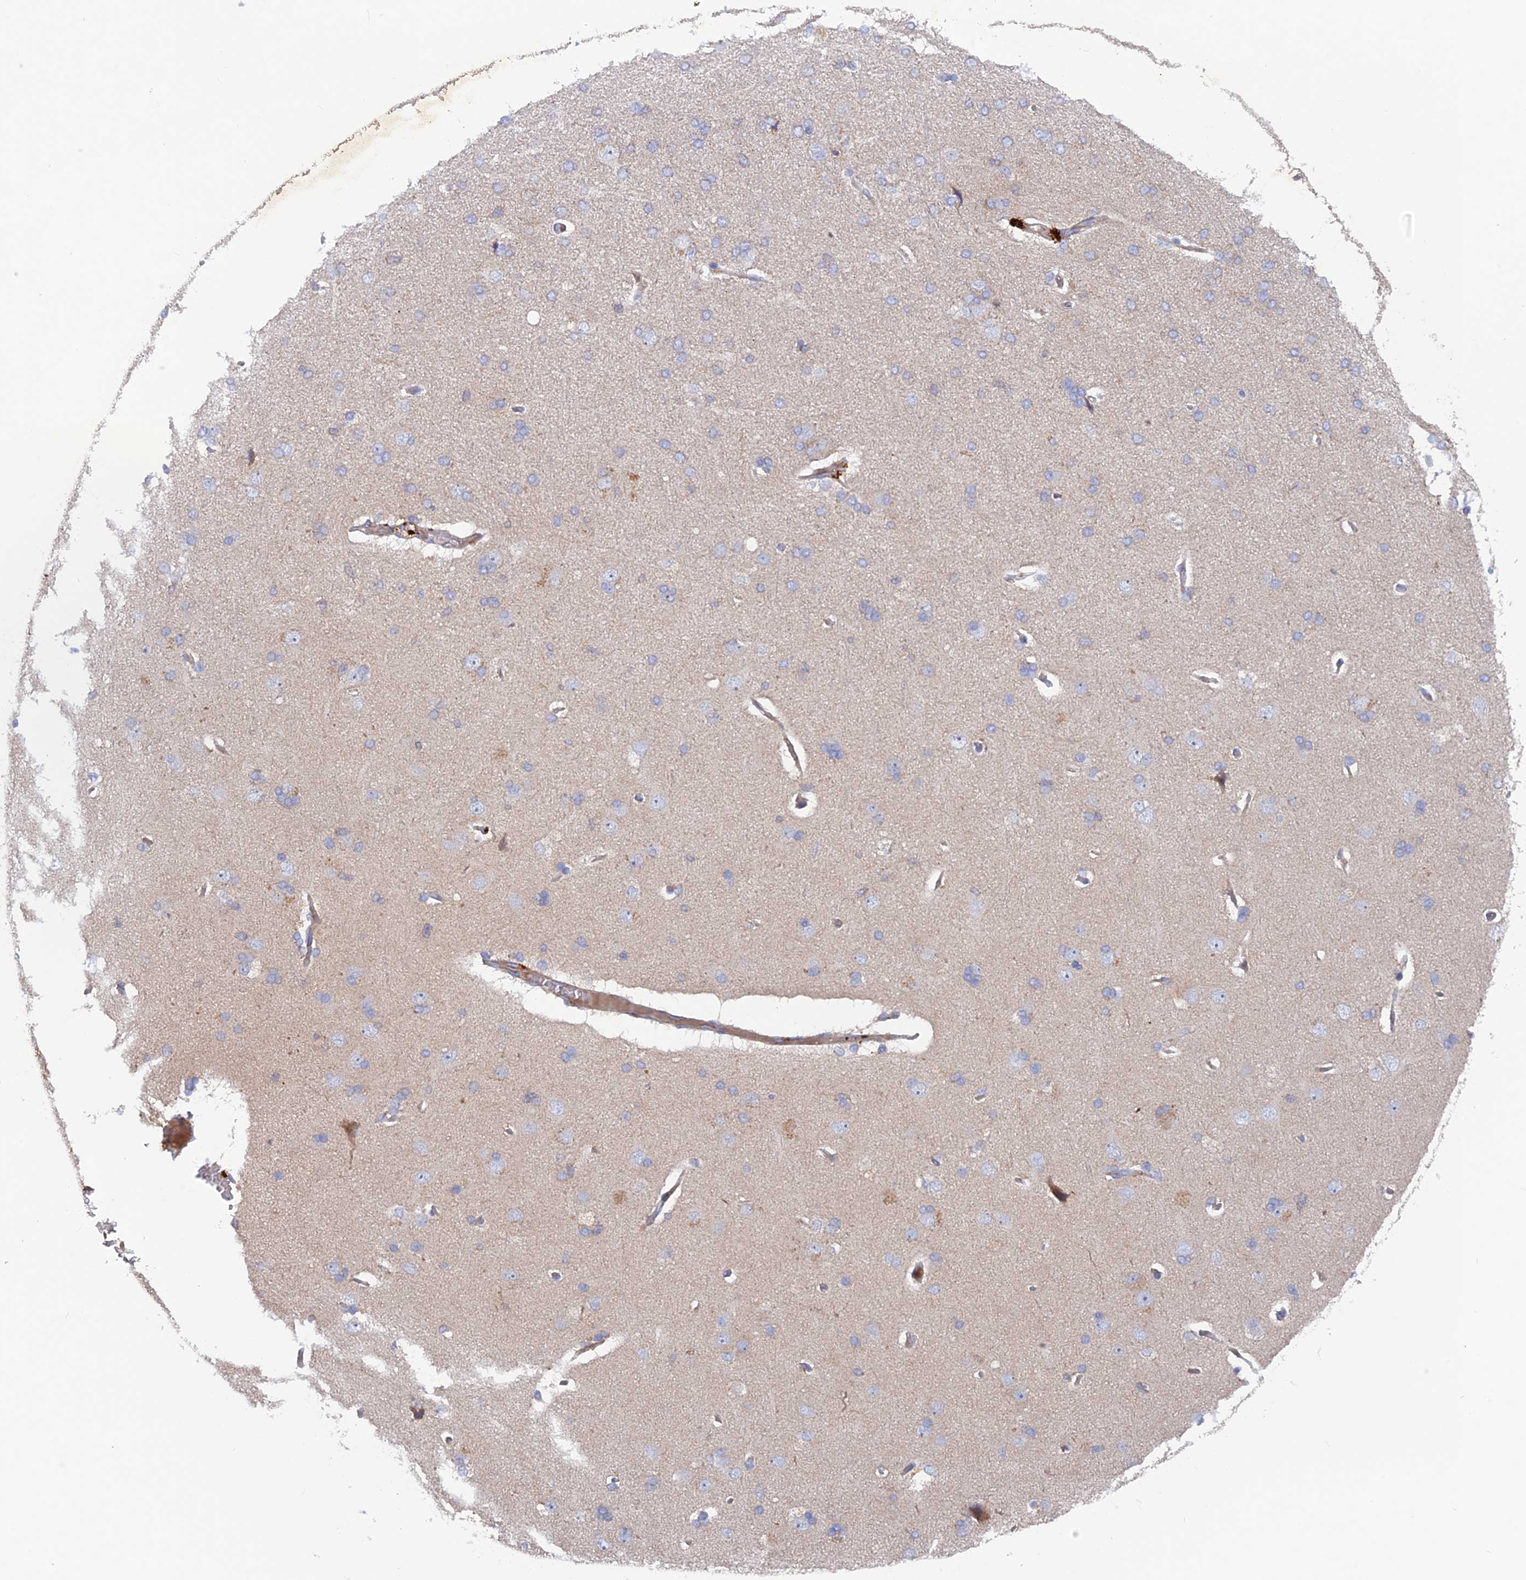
{"staining": {"intensity": "weak", "quantity": "25%-75%", "location": "cytoplasmic/membranous"}, "tissue": "cerebral cortex", "cell_type": "Endothelial cells", "image_type": "normal", "snomed": [{"axis": "morphology", "description": "Normal tissue, NOS"}, {"axis": "topography", "description": "Cerebral cortex"}], "caption": "About 25%-75% of endothelial cells in normal human cerebral cortex display weak cytoplasmic/membranous protein staining as visualized by brown immunohistochemical staining.", "gene": "CPNE7", "patient": {"sex": "male", "age": 62}}